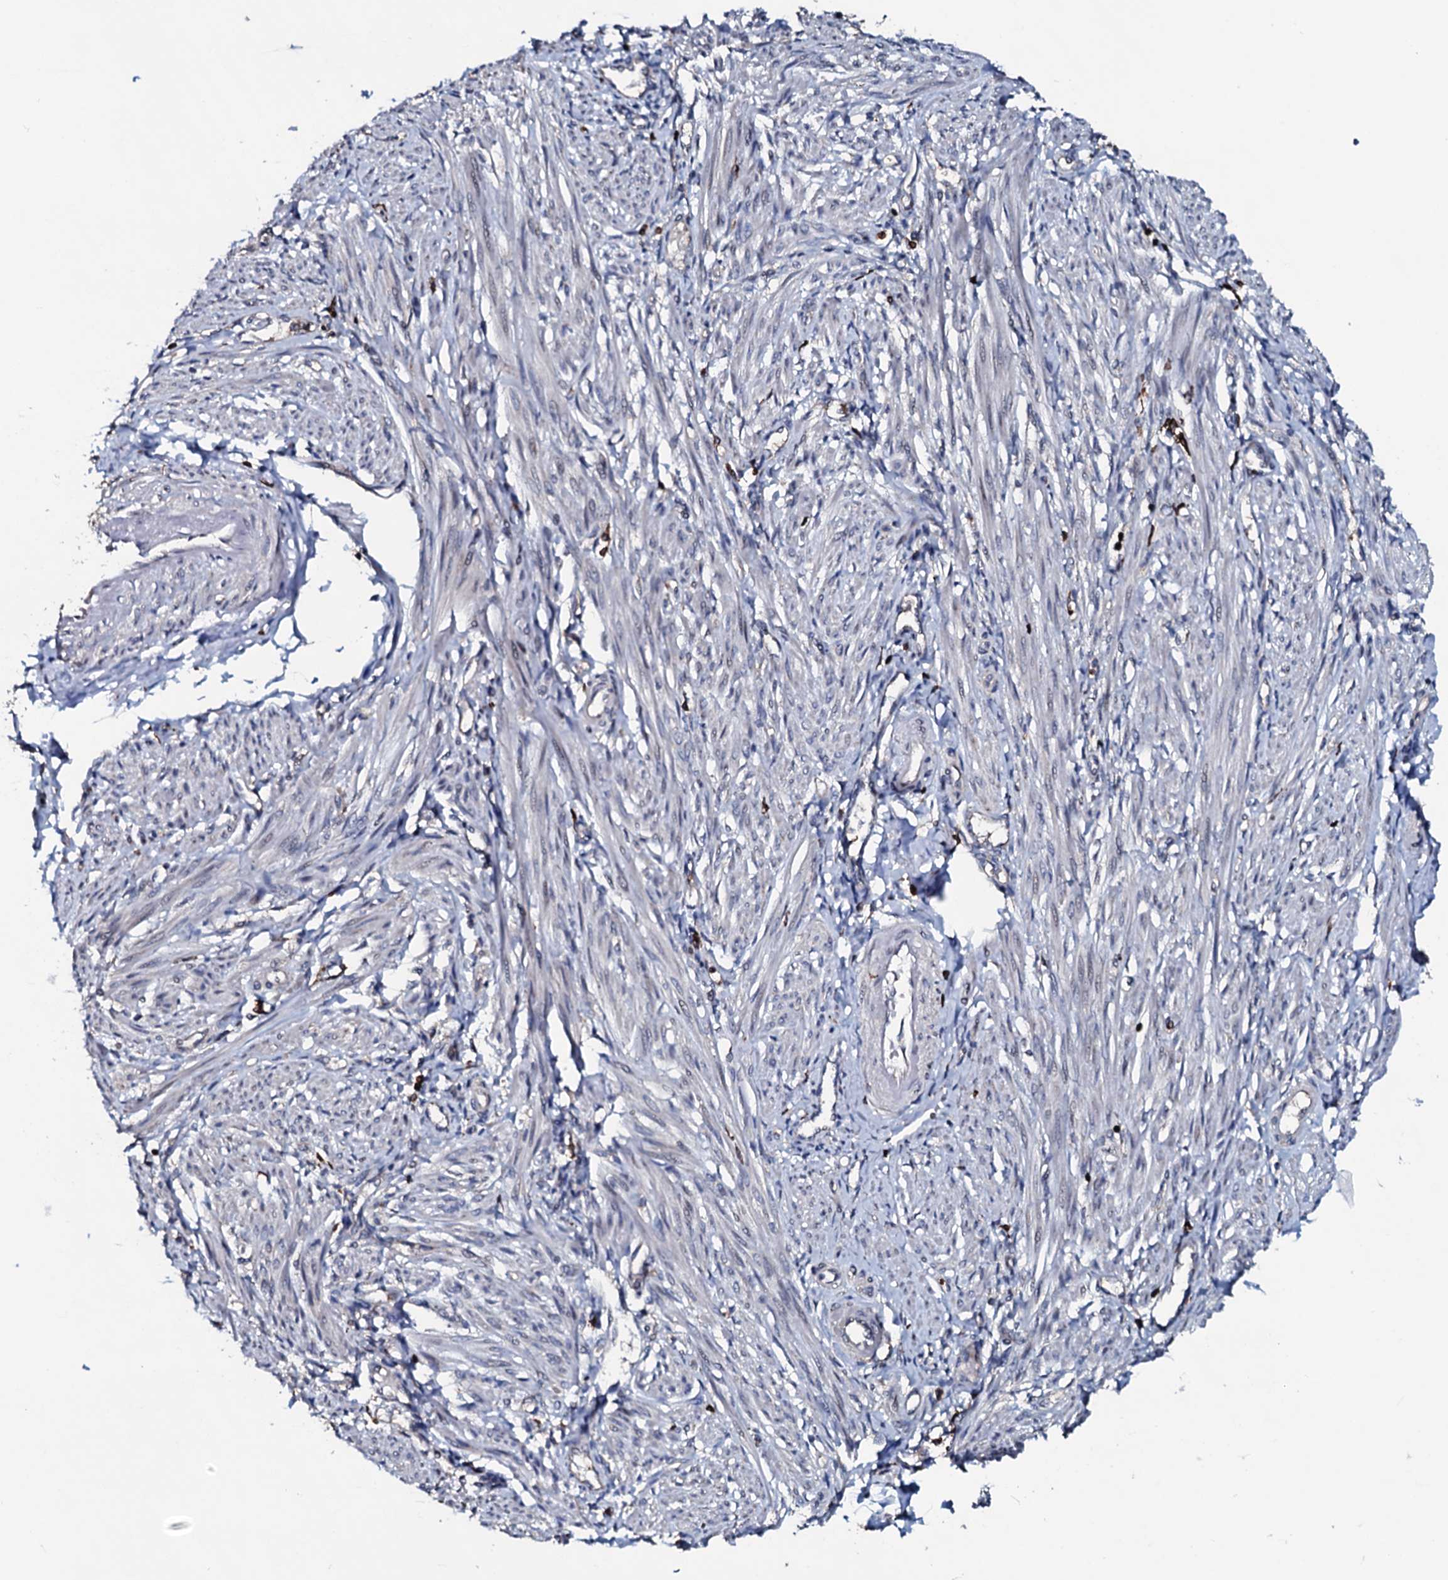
{"staining": {"intensity": "negative", "quantity": "none", "location": "none"}, "tissue": "smooth muscle", "cell_type": "Smooth muscle cells", "image_type": "normal", "snomed": [{"axis": "morphology", "description": "Normal tissue, NOS"}, {"axis": "topography", "description": "Smooth muscle"}], "caption": "A histopathology image of human smooth muscle is negative for staining in smooth muscle cells. Brightfield microscopy of immunohistochemistry stained with DAB (3,3'-diaminobenzidine) (brown) and hematoxylin (blue), captured at high magnification.", "gene": "OGFOD2", "patient": {"sex": "female", "age": 39}}